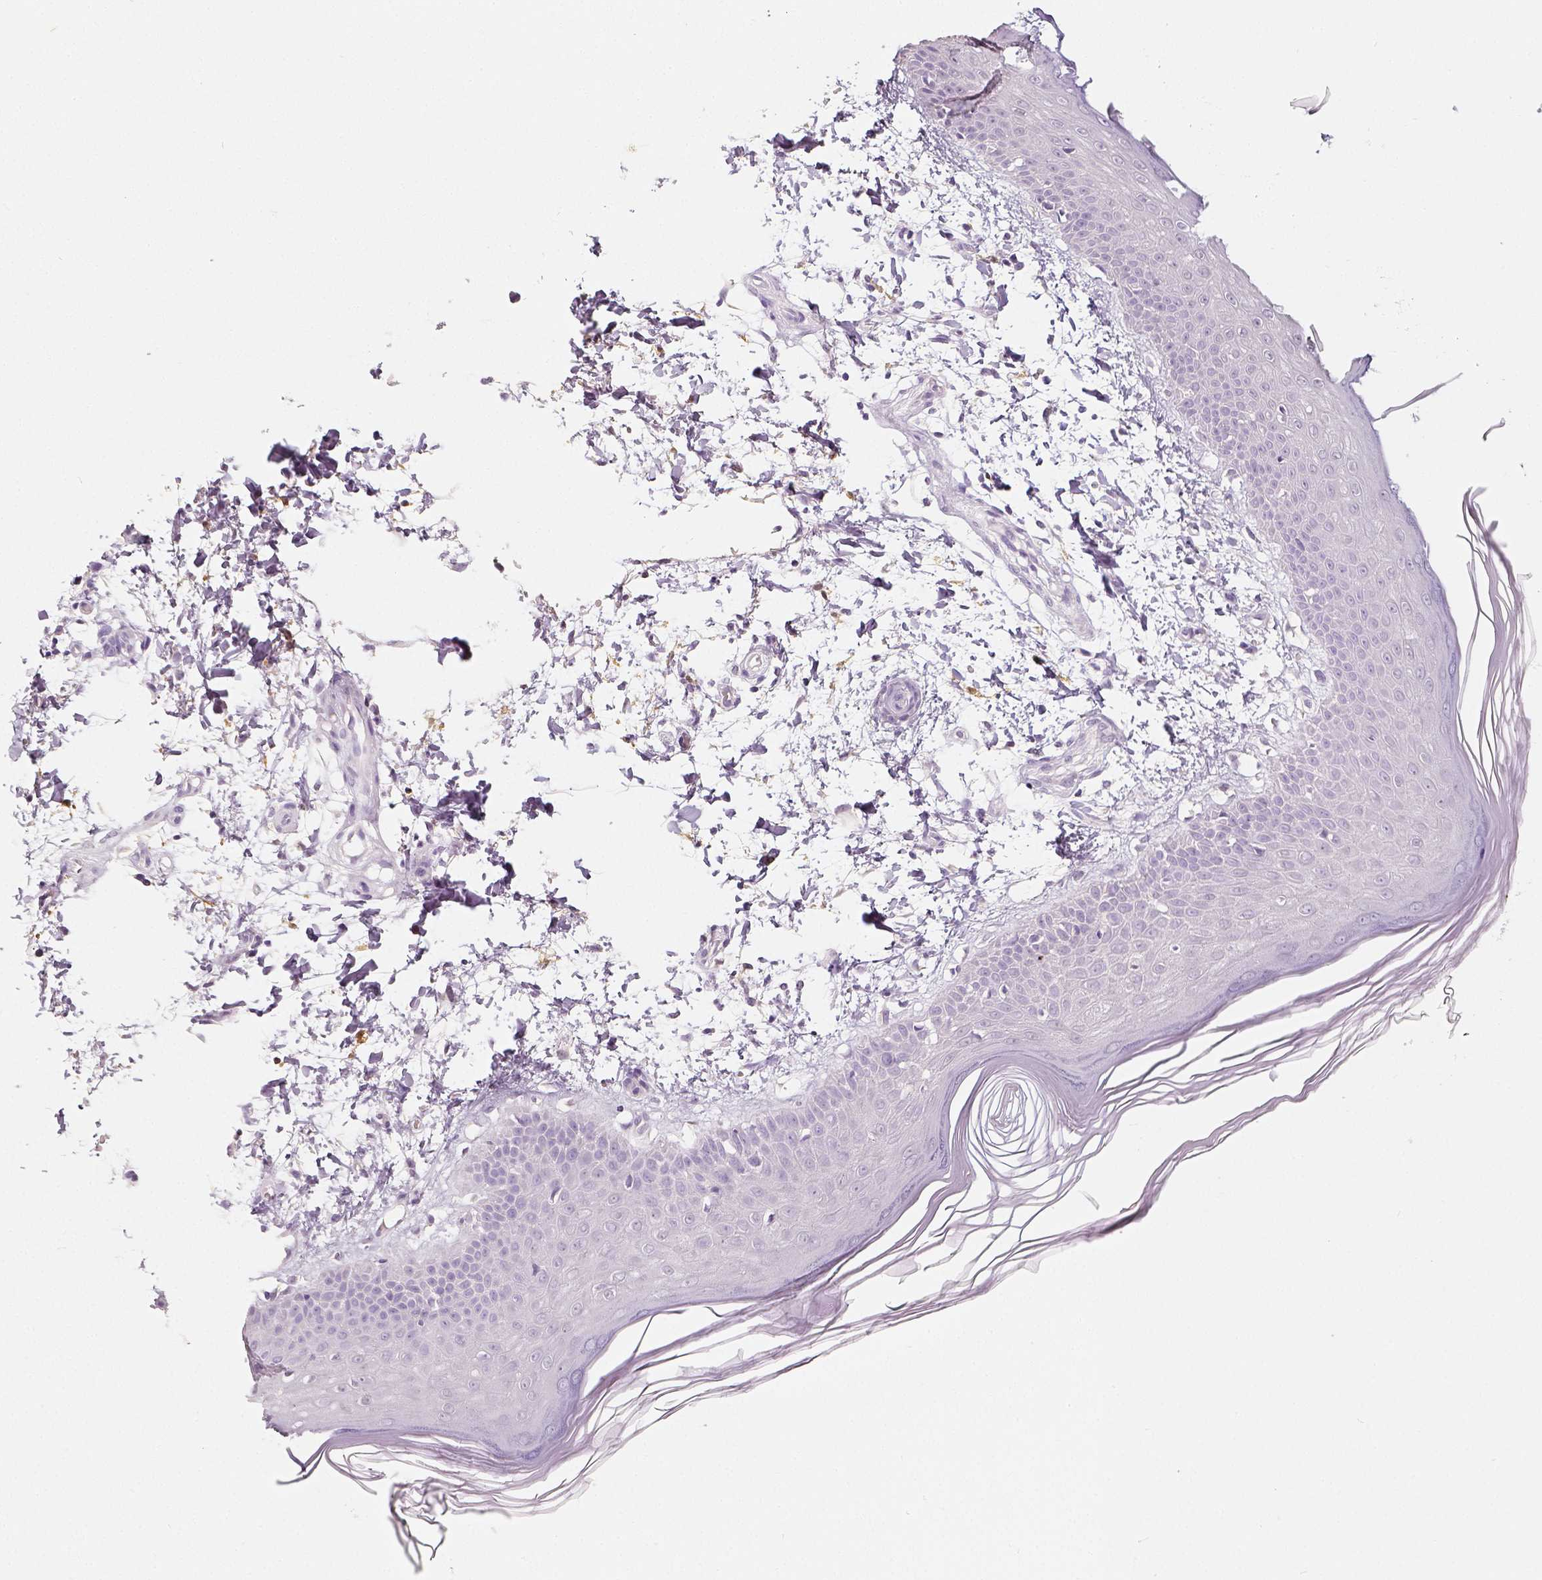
{"staining": {"intensity": "negative", "quantity": "none", "location": "none"}, "tissue": "skin", "cell_type": "Fibroblasts", "image_type": "normal", "snomed": [{"axis": "morphology", "description": "Normal tissue, NOS"}, {"axis": "topography", "description": "Skin"}], "caption": "Immunohistochemistry photomicrograph of unremarkable skin: human skin stained with DAB (3,3'-diaminobenzidine) exhibits no significant protein expression in fibroblasts. (DAB immunohistochemistry with hematoxylin counter stain).", "gene": "NECAB2", "patient": {"sex": "female", "age": 62}}